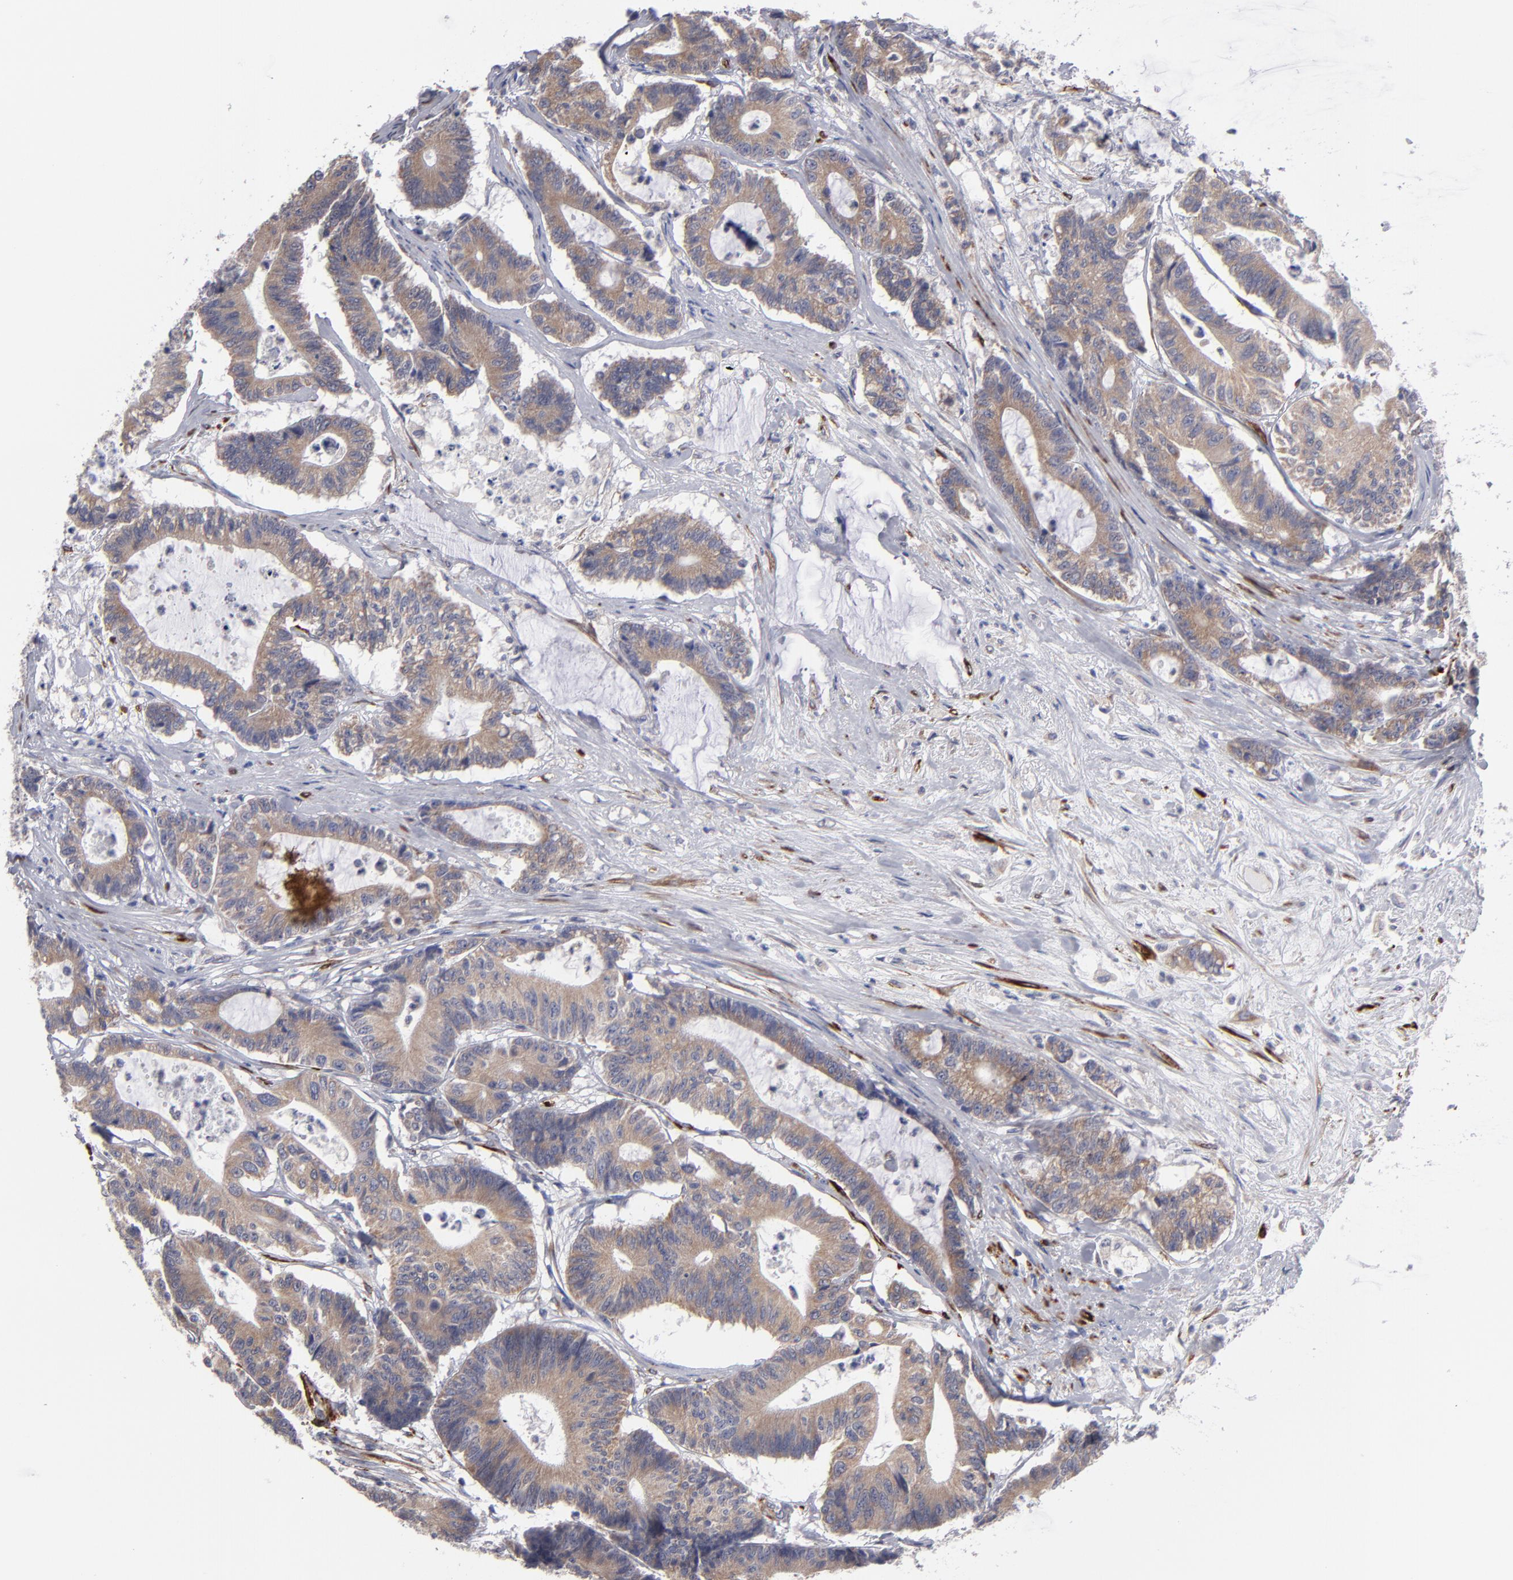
{"staining": {"intensity": "weak", "quantity": ">75%", "location": "cytoplasmic/membranous"}, "tissue": "colorectal cancer", "cell_type": "Tumor cells", "image_type": "cancer", "snomed": [{"axis": "morphology", "description": "Adenocarcinoma, NOS"}, {"axis": "topography", "description": "Colon"}], "caption": "The photomicrograph displays staining of adenocarcinoma (colorectal), revealing weak cytoplasmic/membranous protein staining (brown color) within tumor cells. The staining was performed using DAB, with brown indicating positive protein expression. Nuclei are stained blue with hematoxylin.", "gene": "SLMAP", "patient": {"sex": "female", "age": 84}}